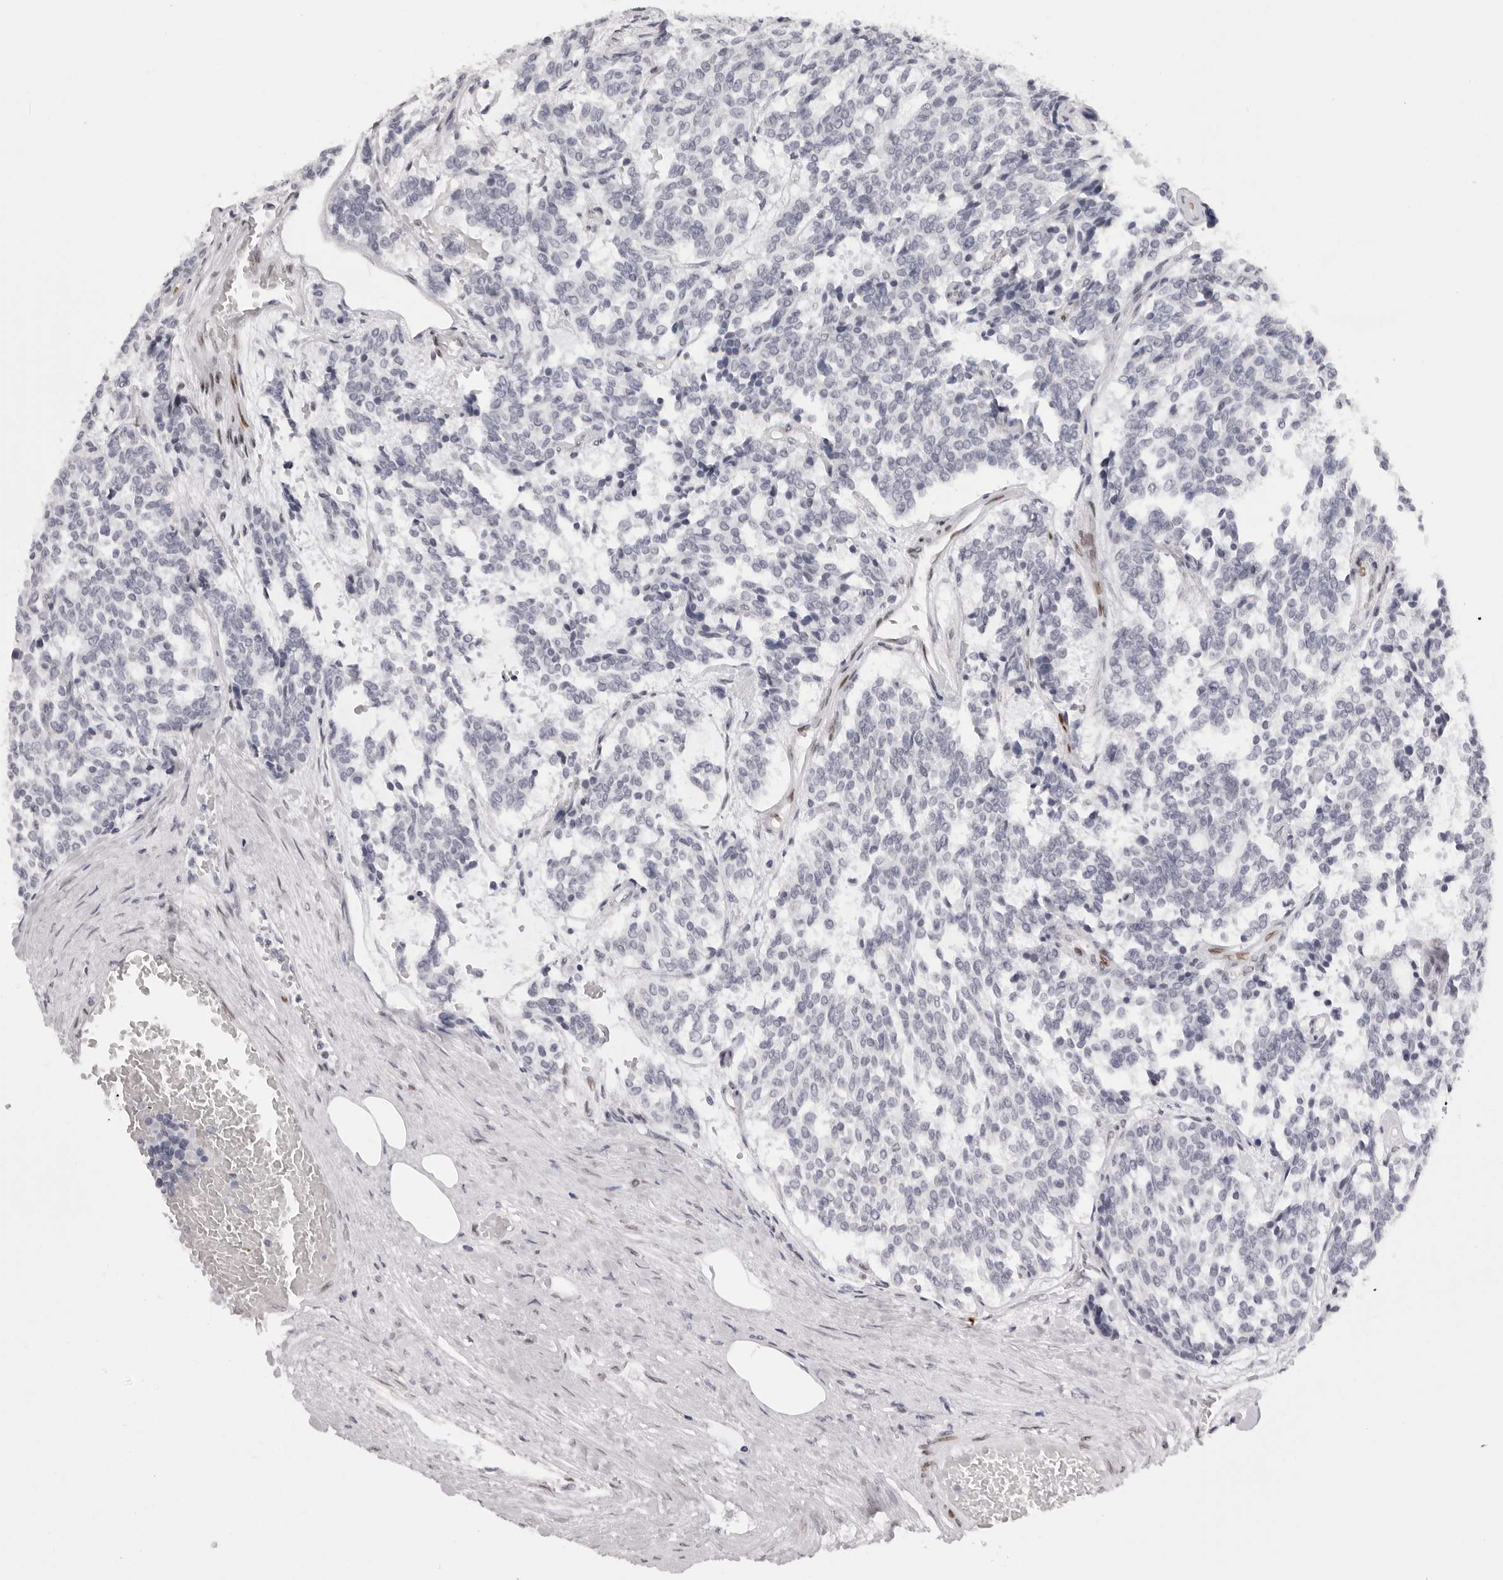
{"staining": {"intensity": "negative", "quantity": "none", "location": "none"}, "tissue": "carcinoid", "cell_type": "Tumor cells", "image_type": "cancer", "snomed": [{"axis": "morphology", "description": "Carcinoid, malignant, NOS"}, {"axis": "topography", "description": "Pancreas"}], "caption": "Immunohistochemistry image of carcinoid stained for a protein (brown), which demonstrates no expression in tumor cells.", "gene": "MAFK", "patient": {"sex": "female", "age": 54}}